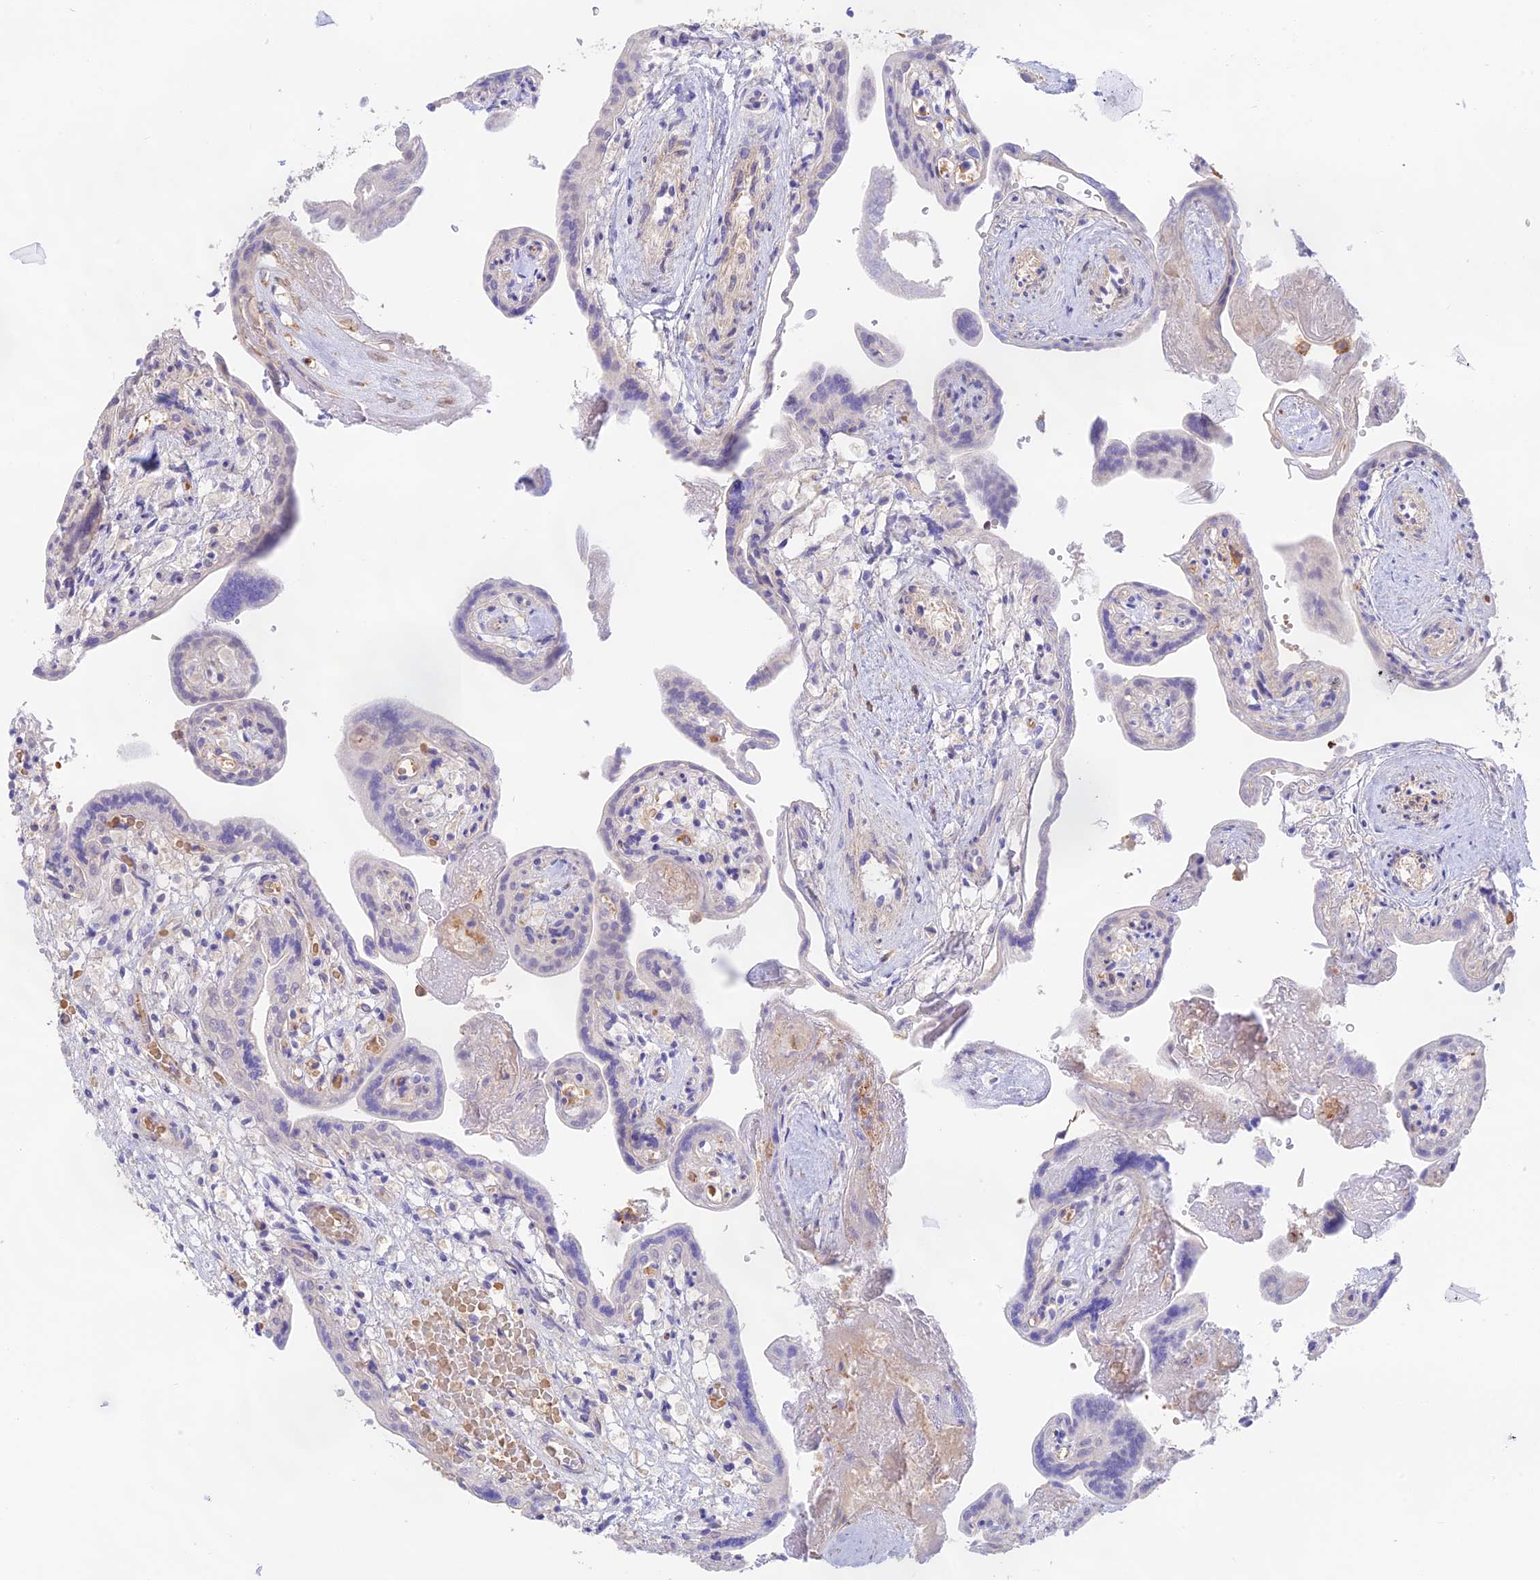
{"staining": {"intensity": "negative", "quantity": "none", "location": "none"}, "tissue": "placenta", "cell_type": "Decidual cells", "image_type": "normal", "snomed": [{"axis": "morphology", "description": "Normal tissue, NOS"}, {"axis": "topography", "description": "Placenta"}], "caption": "IHC image of benign placenta: placenta stained with DAB (3,3'-diaminobenzidine) reveals no significant protein expression in decidual cells.", "gene": "DENND1C", "patient": {"sex": "female", "age": 37}}